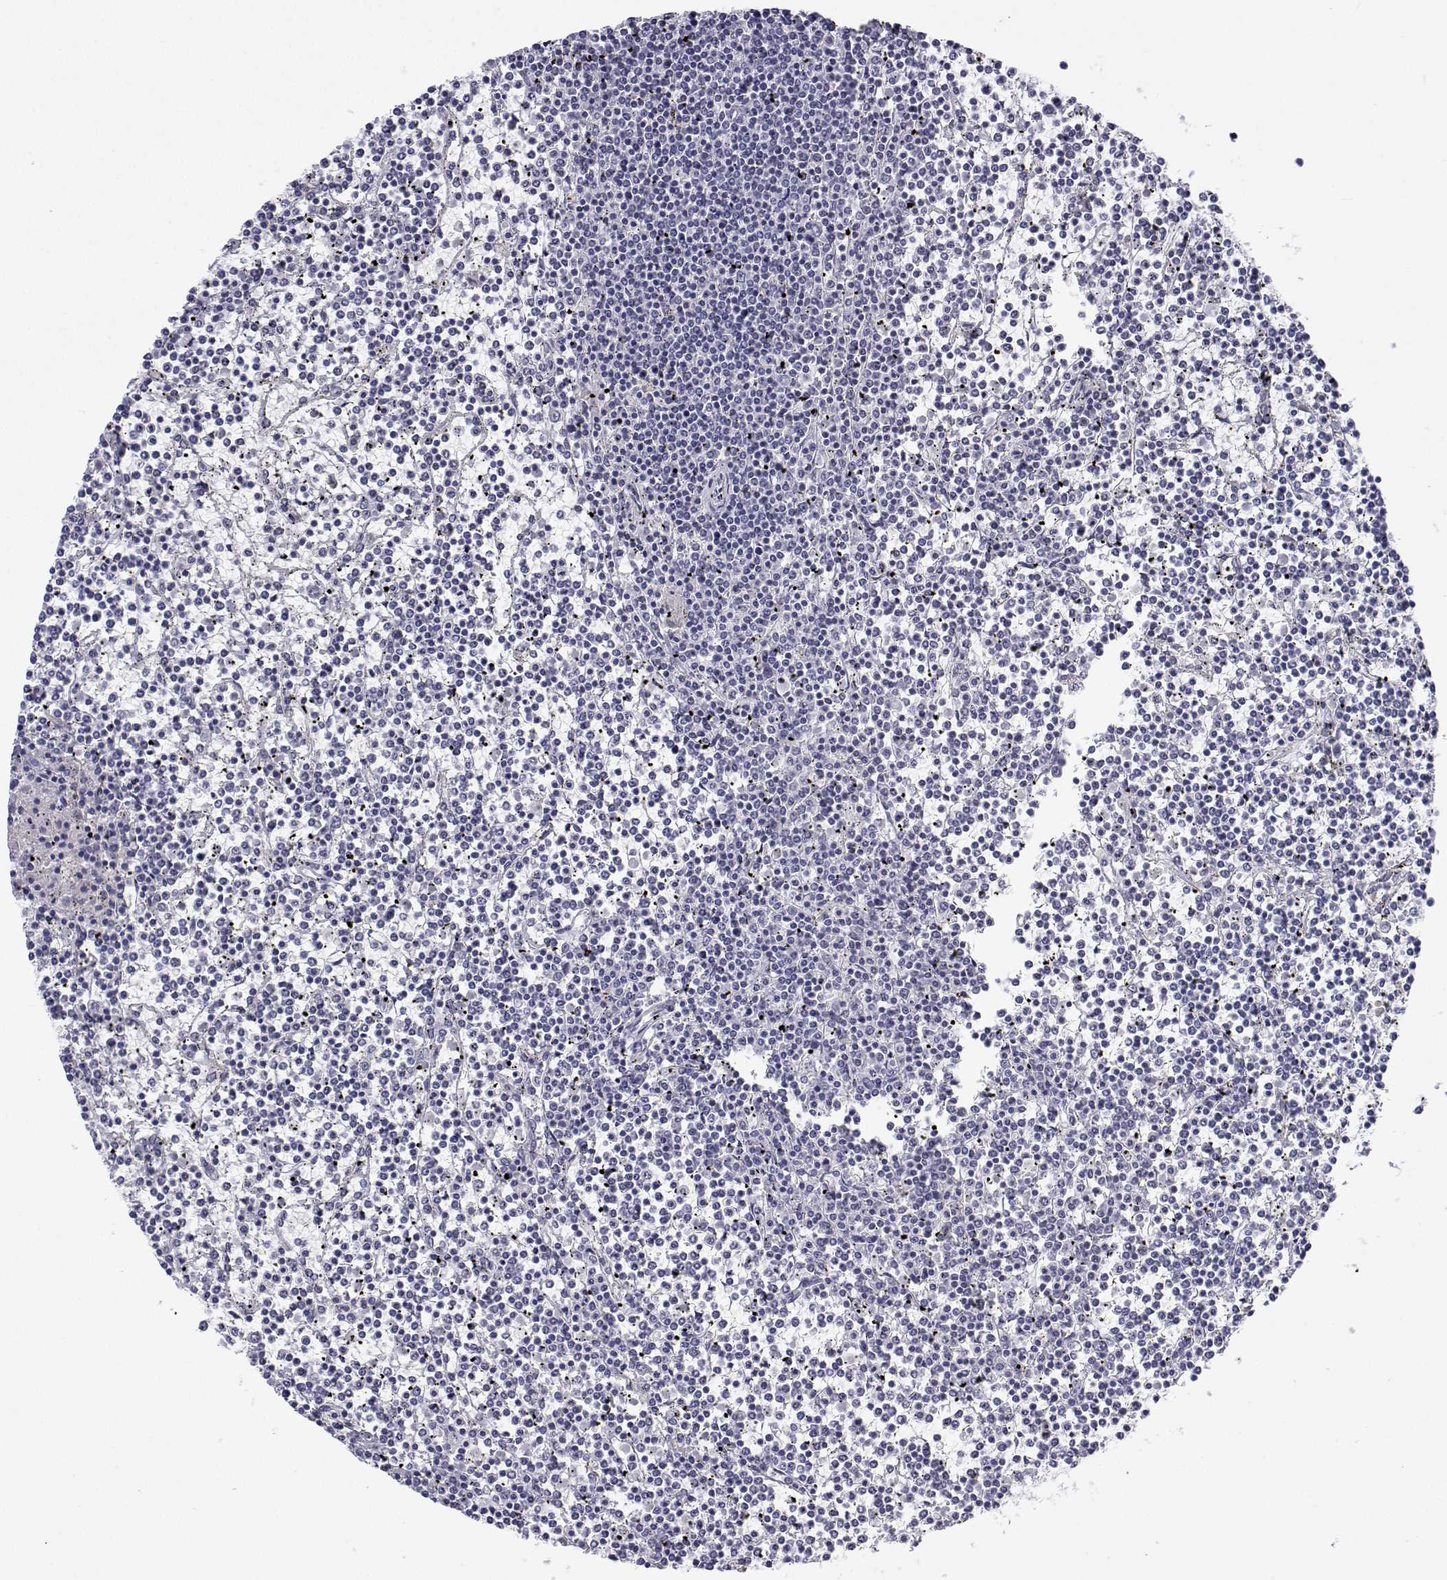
{"staining": {"intensity": "negative", "quantity": "none", "location": "none"}, "tissue": "lymphoma", "cell_type": "Tumor cells", "image_type": "cancer", "snomed": [{"axis": "morphology", "description": "Malignant lymphoma, non-Hodgkin's type, Low grade"}, {"axis": "topography", "description": "Spleen"}], "caption": "A photomicrograph of human lymphoma is negative for staining in tumor cells. (Stains: DAB (3,3'-diaminobenzidine) IHC with hematoxylin counter stain, Microscopy: brightfield microscopy at high magnification).", "gene": "ANKRD65", "patient": {"sex": "female", "age": 19}}